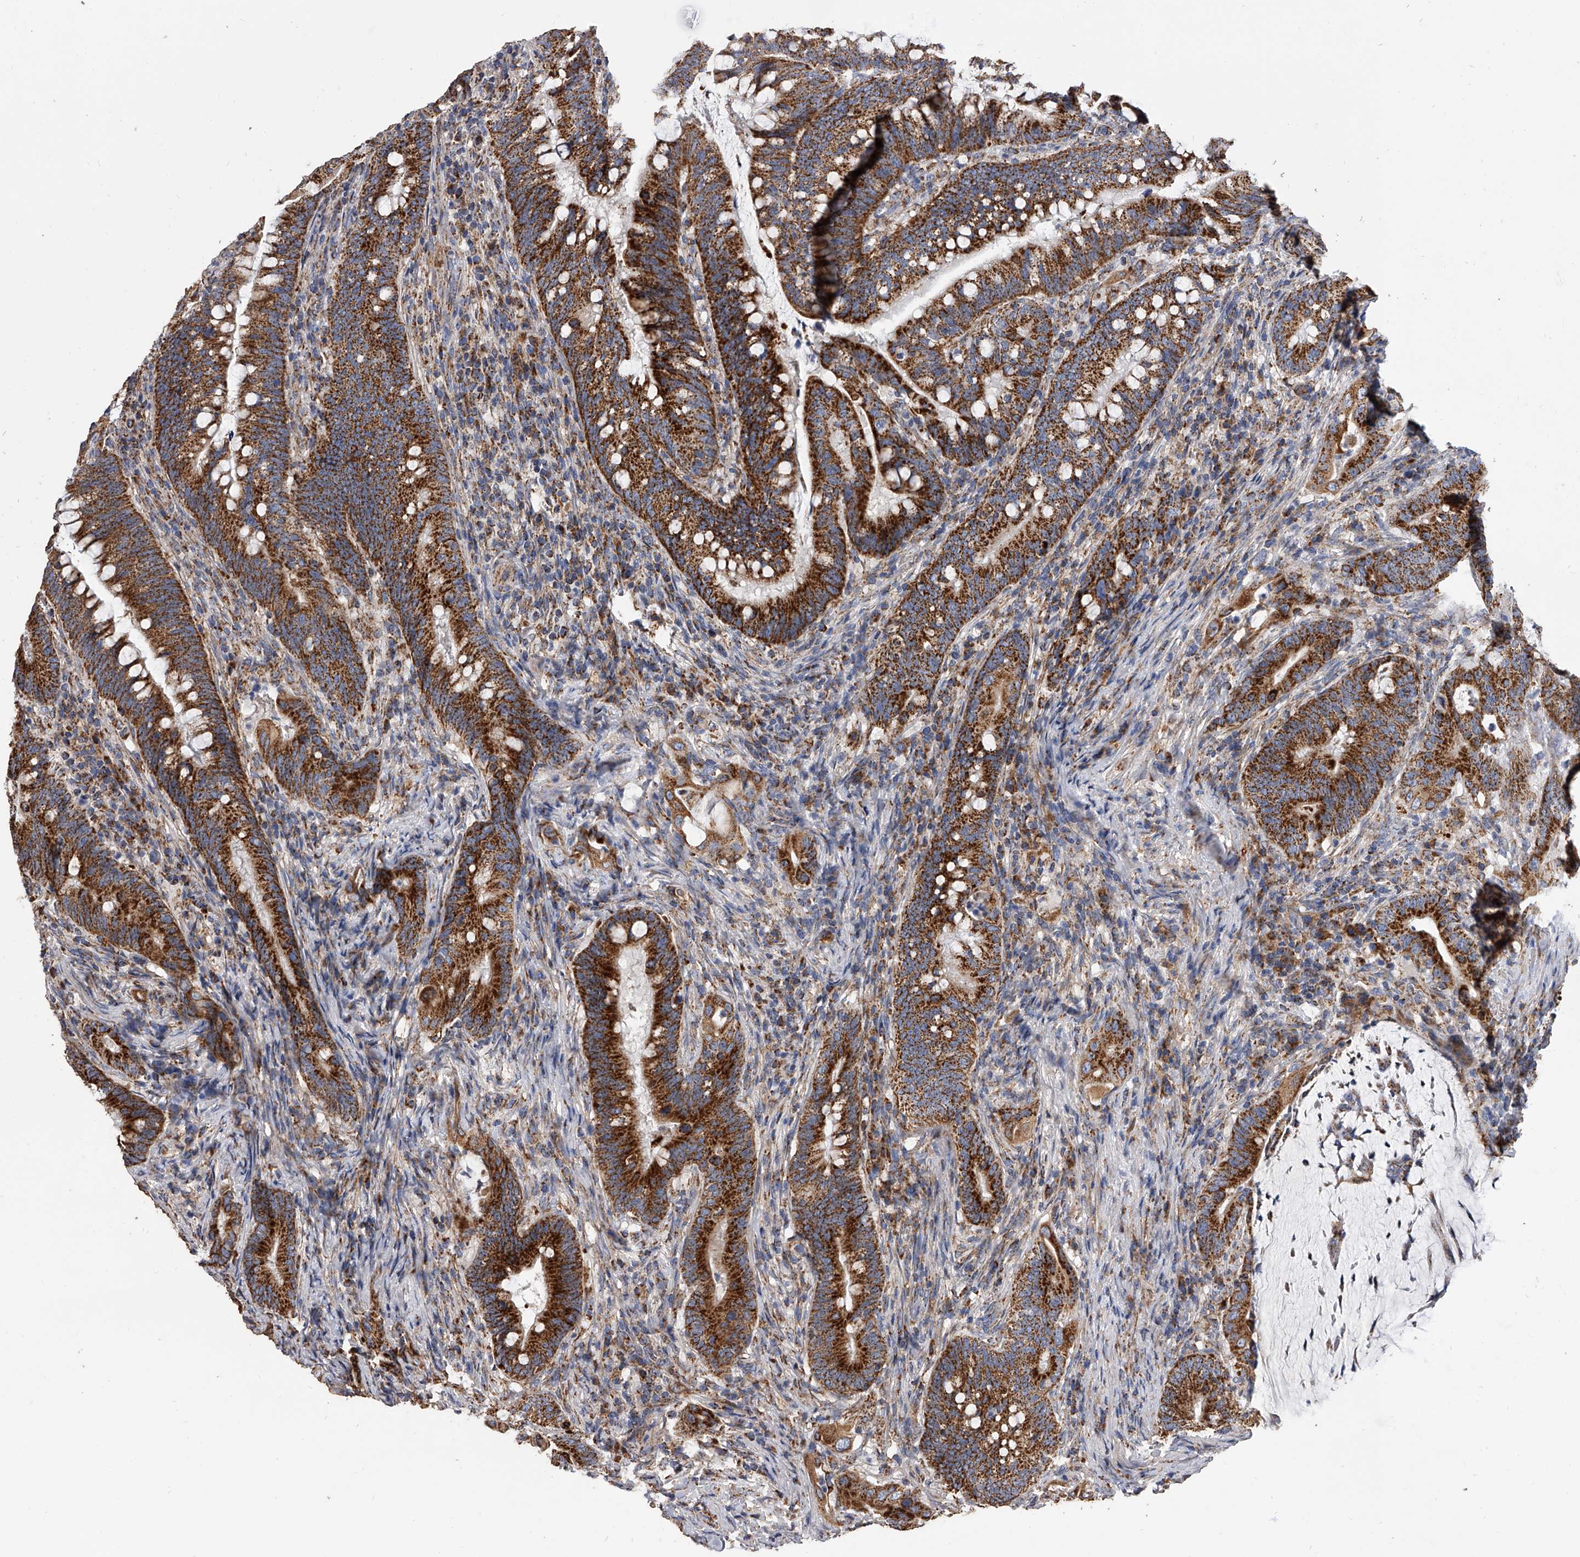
{"staining": {"intensity": "strong", "quantity": ">75%", "location": "cytoplasmic/membranous"}, "tissue": "colorectal cancer", "cell_type": "Tumor cells", "image_type": "cancer", "snomed": [{"axis": "morphology", "description": "Adenocarcinoma, NOS"}, {"axis": "topography", "description": "Colon"}], "caption": "Protein expression analysis of colorectal cancer (adenocarcinoma) demonstrates strong cytoplasmic/membranous expression in approximately >75% of tumor cells.", "gene": "MRPL28", "patient": {"sex": "female", "age": 66}}